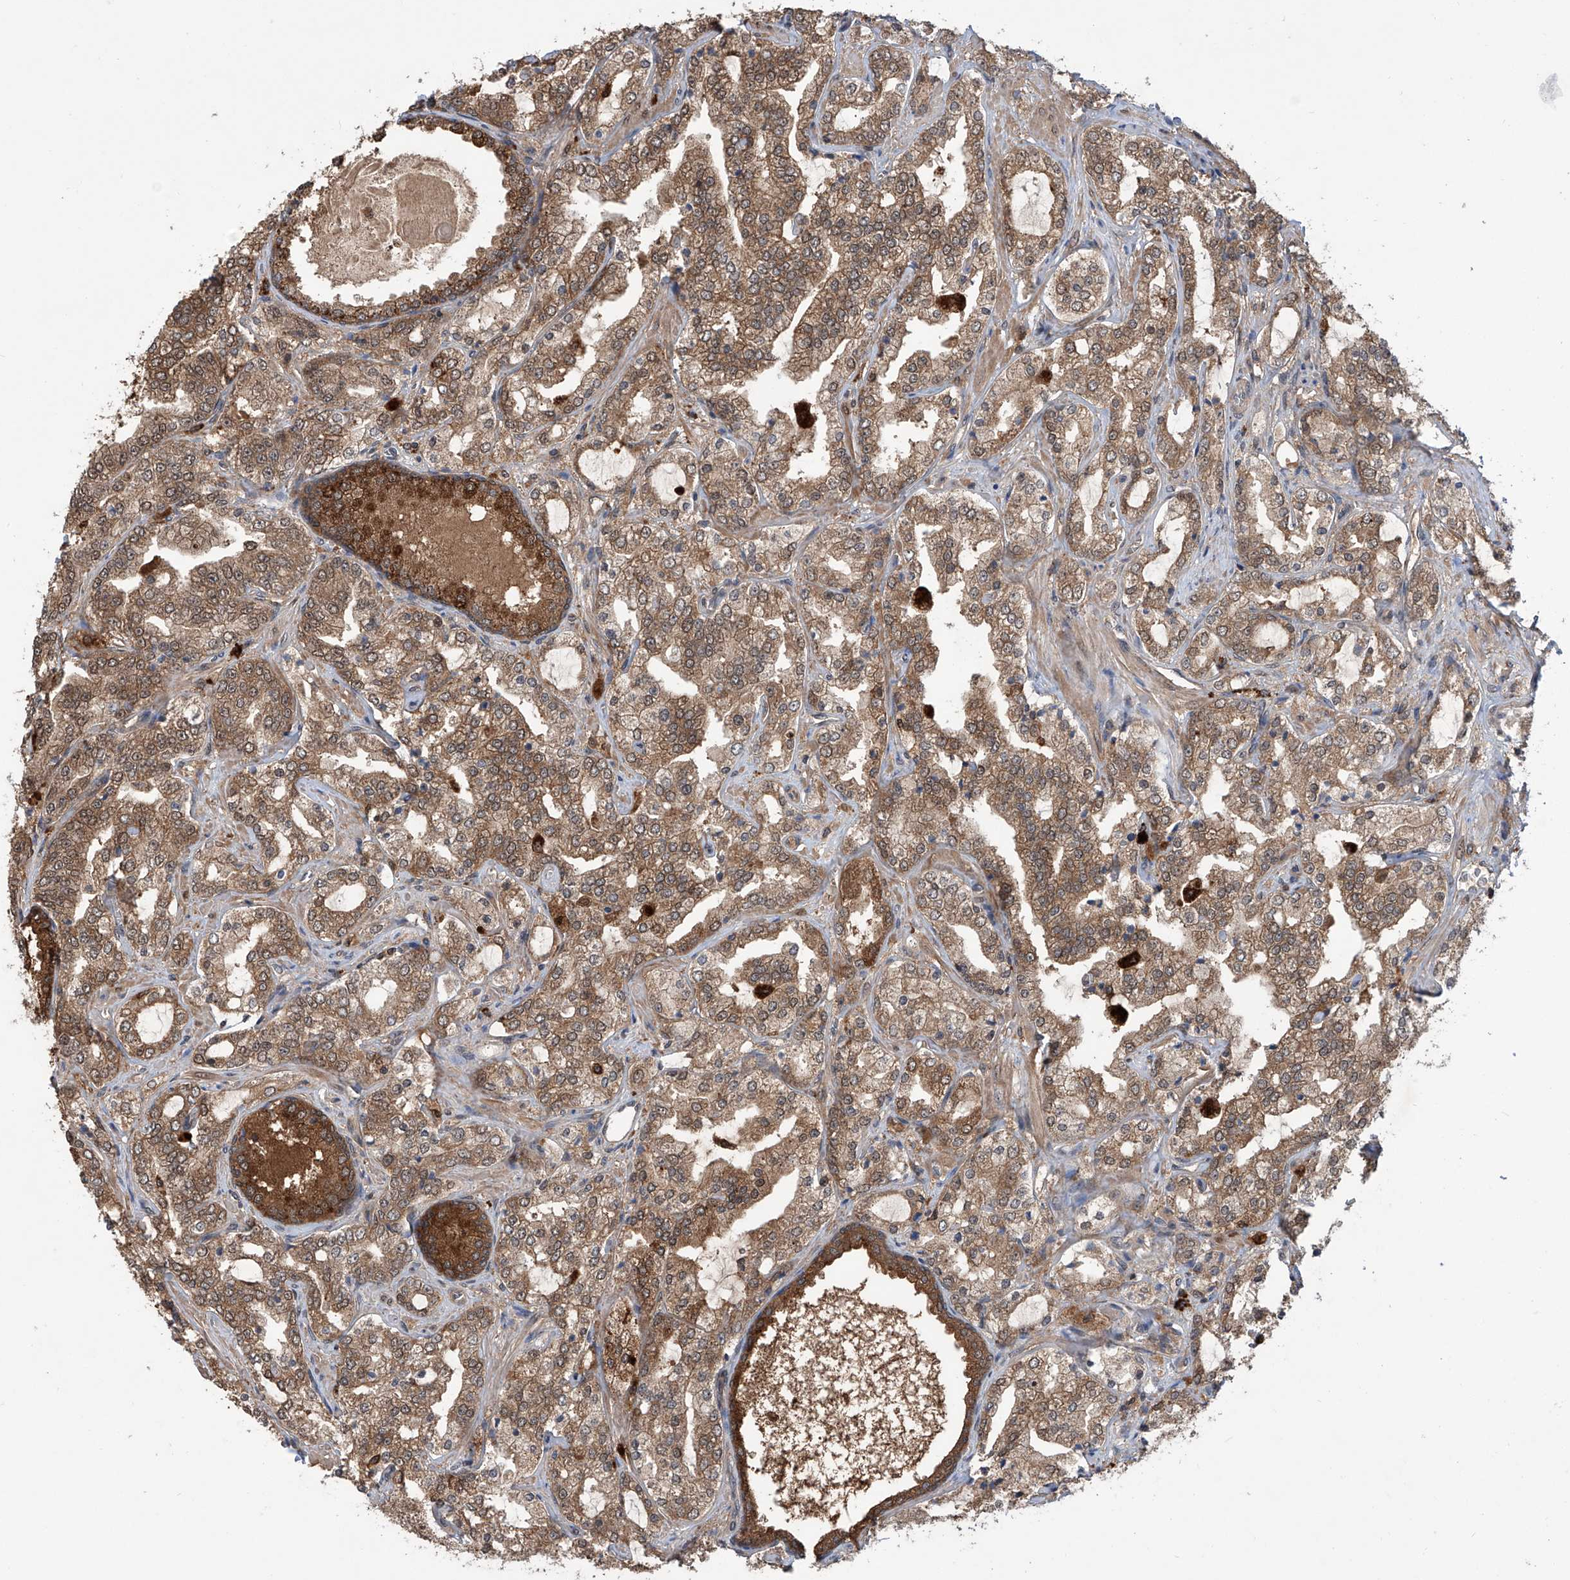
{"staining": {"intensity": "moderate", "quantity": ">75%", "location": "cytoplasmic/membranous"}, "tissue": "prostate cancer", "cell_type": "Tumor cells", "image_type": "cancer", "snomed": [{"axis": "morphology", "description": "Adenocarcinoma, High grade"}, {"axis": "topography", "description": "Prostate"}], "caption": "Tumor cells exhibit medium levels of moderate cytoplasmic/membranous positivity in about >75% of cells in human high-grade adenocarcinoma (prostate).", "gene": "HOXC8", "patient": {"sex": "male", "age": 64}}